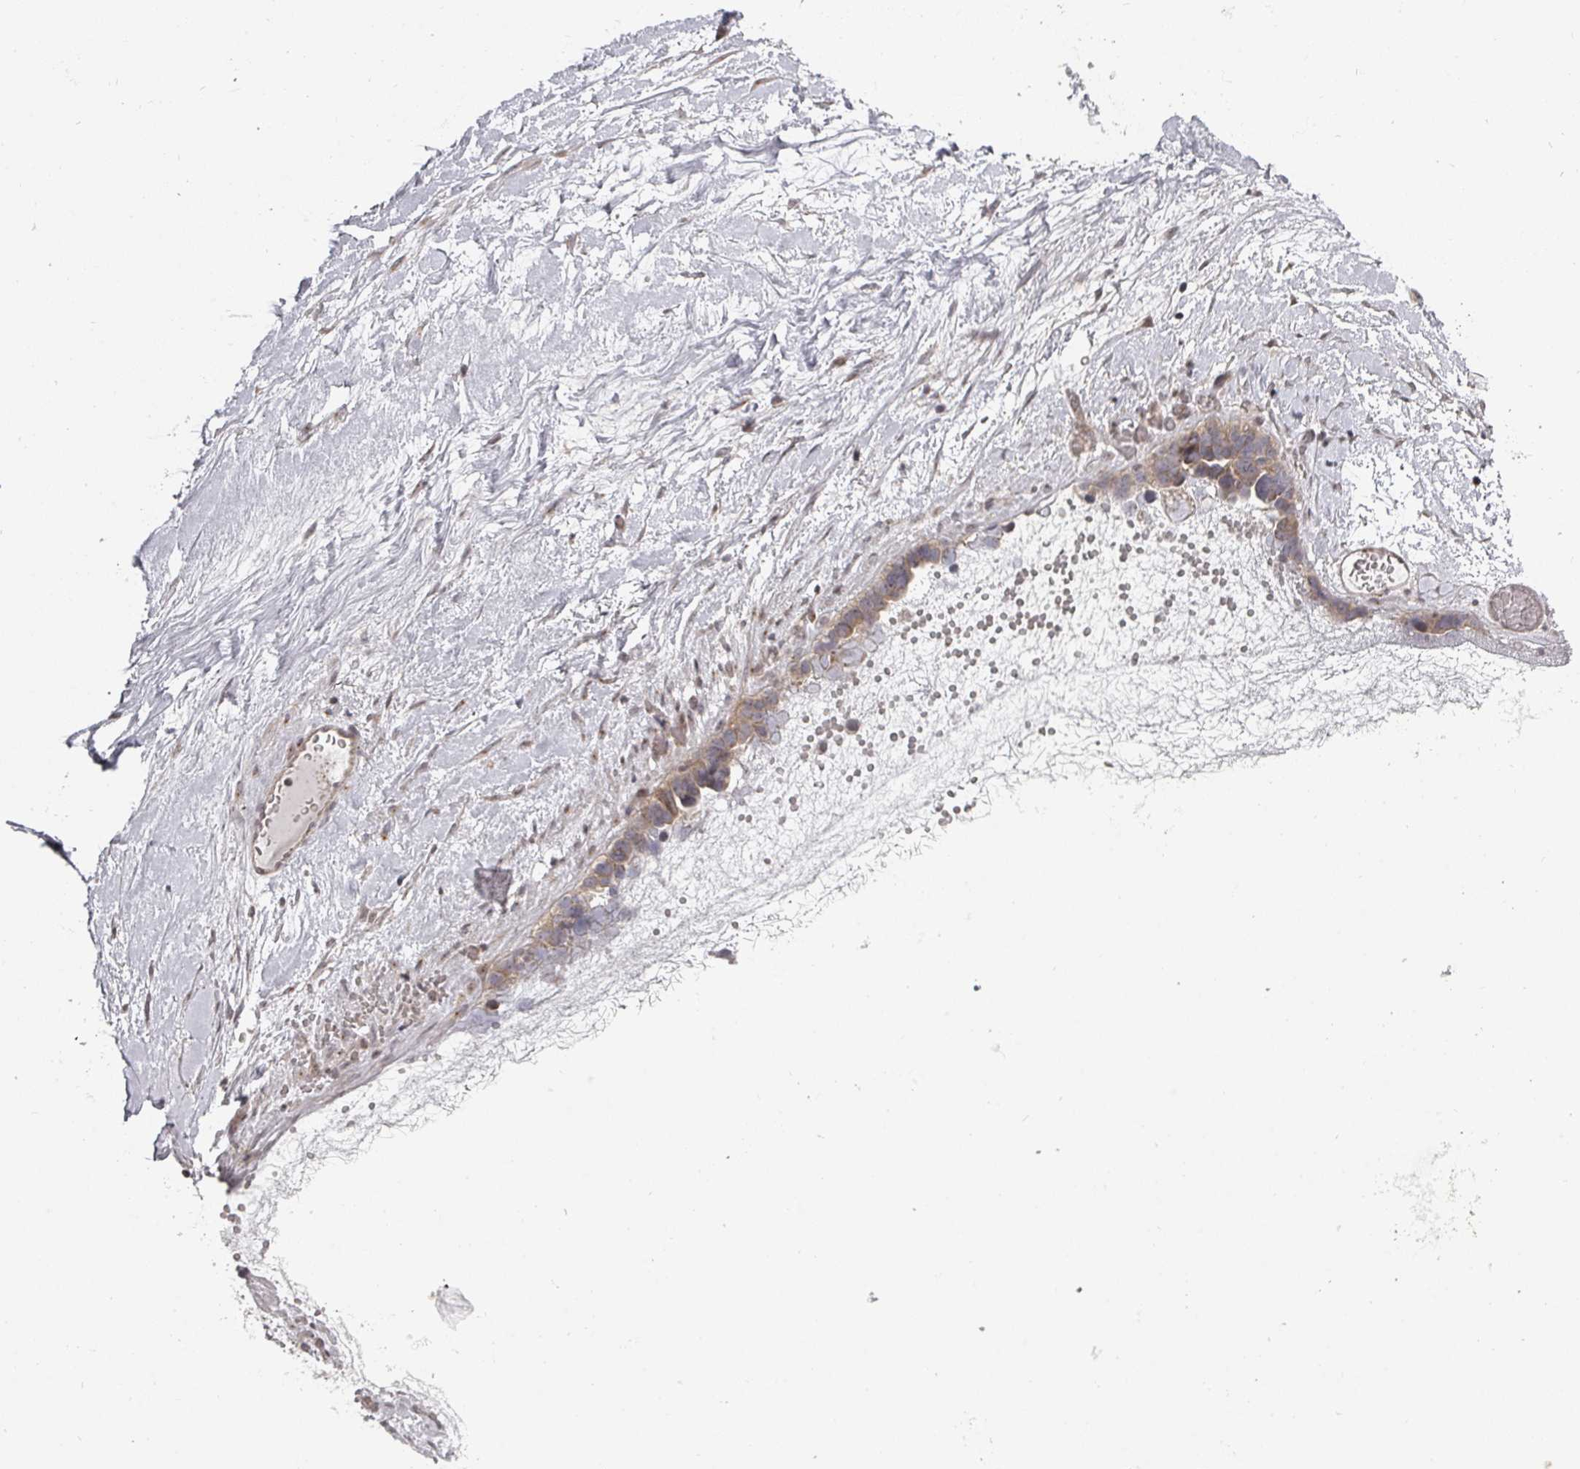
{"staining": {"intensity": "weak", "quantity": ">75%", "location": "cytoplasmic/membranous"}, "tissue": "ovarian cancer", "cell_type": "Tumor cells", "image_type": "cancer", "snomed": [{"axis": "morphology", "description": "Cystadenocarcinoma, serous, NOS"}, {"axis": "topography", "description": "Ovary"}], "caption": "Ovarian serous cystadenocarcinoma stained for a protein displays weak cytoplasmic/membranous positivity in tumor cells.", "gene": "KIF1C", "patient": {"sex": "female", "age": 54}}